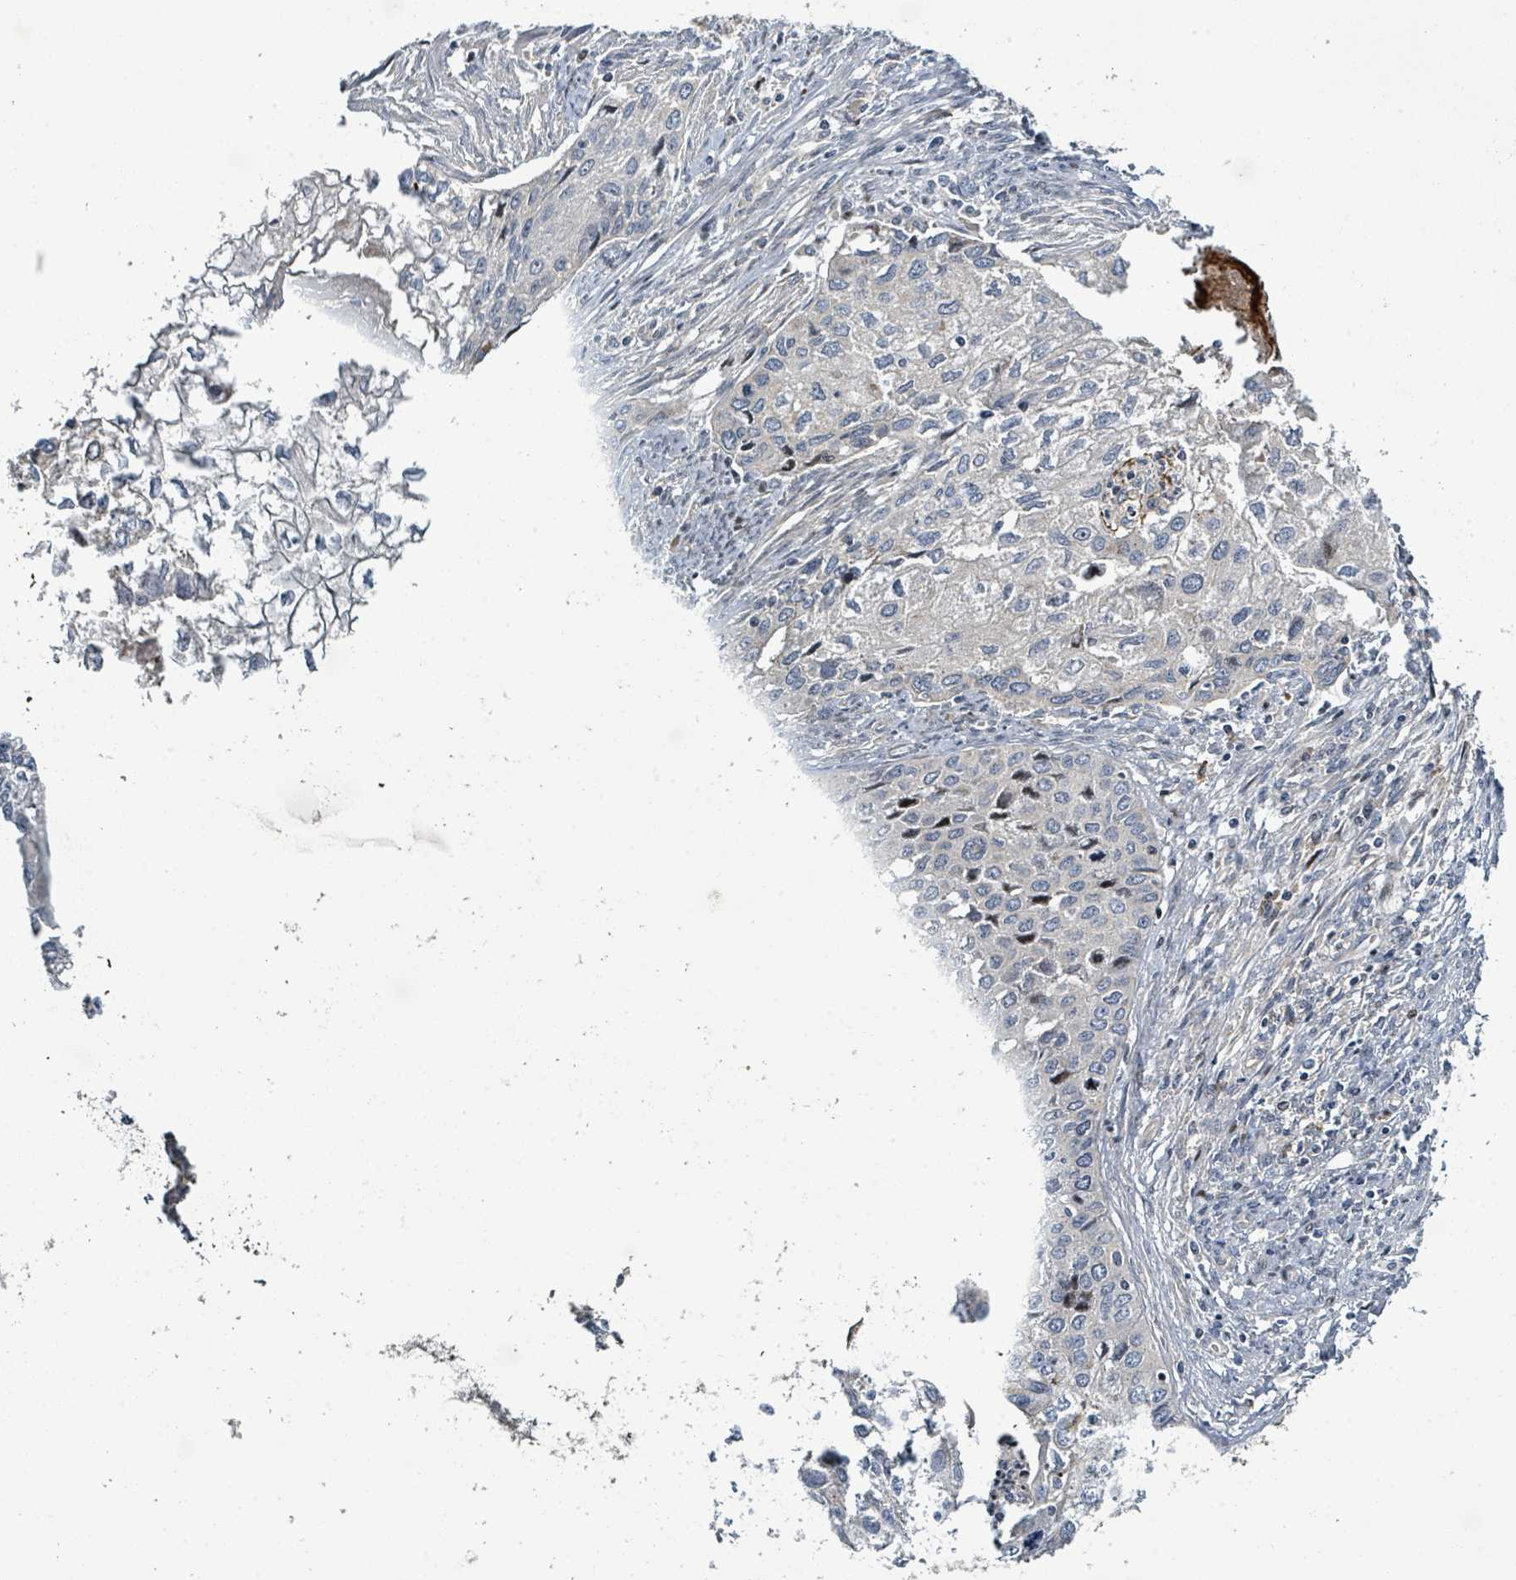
{"staining": {"intensity": "negative", "quantity": "none", "location": "none"}, "tissue": "cervical cancer", "cell_type": "Tumor cells", "image_type": "cancer", "snomed": [{"axis": "morphology", "description": "Squamous cell carcinoma, NOS"}, {"axis": "topography", "description": "Cervix"}], "caption": "A high-resolution image shows immunohistochemistry staining of cervical cancer, which demonstrates no significant positivity in tumor cells. (Stains: DAB (3,3'-diaminobenzidine) IHC with hematoxylin counter stain, Microscopy: brightfield microscopy at high magnification).", "gene": "CFAP210", "patient": {"sex": "female", "age": 67}}